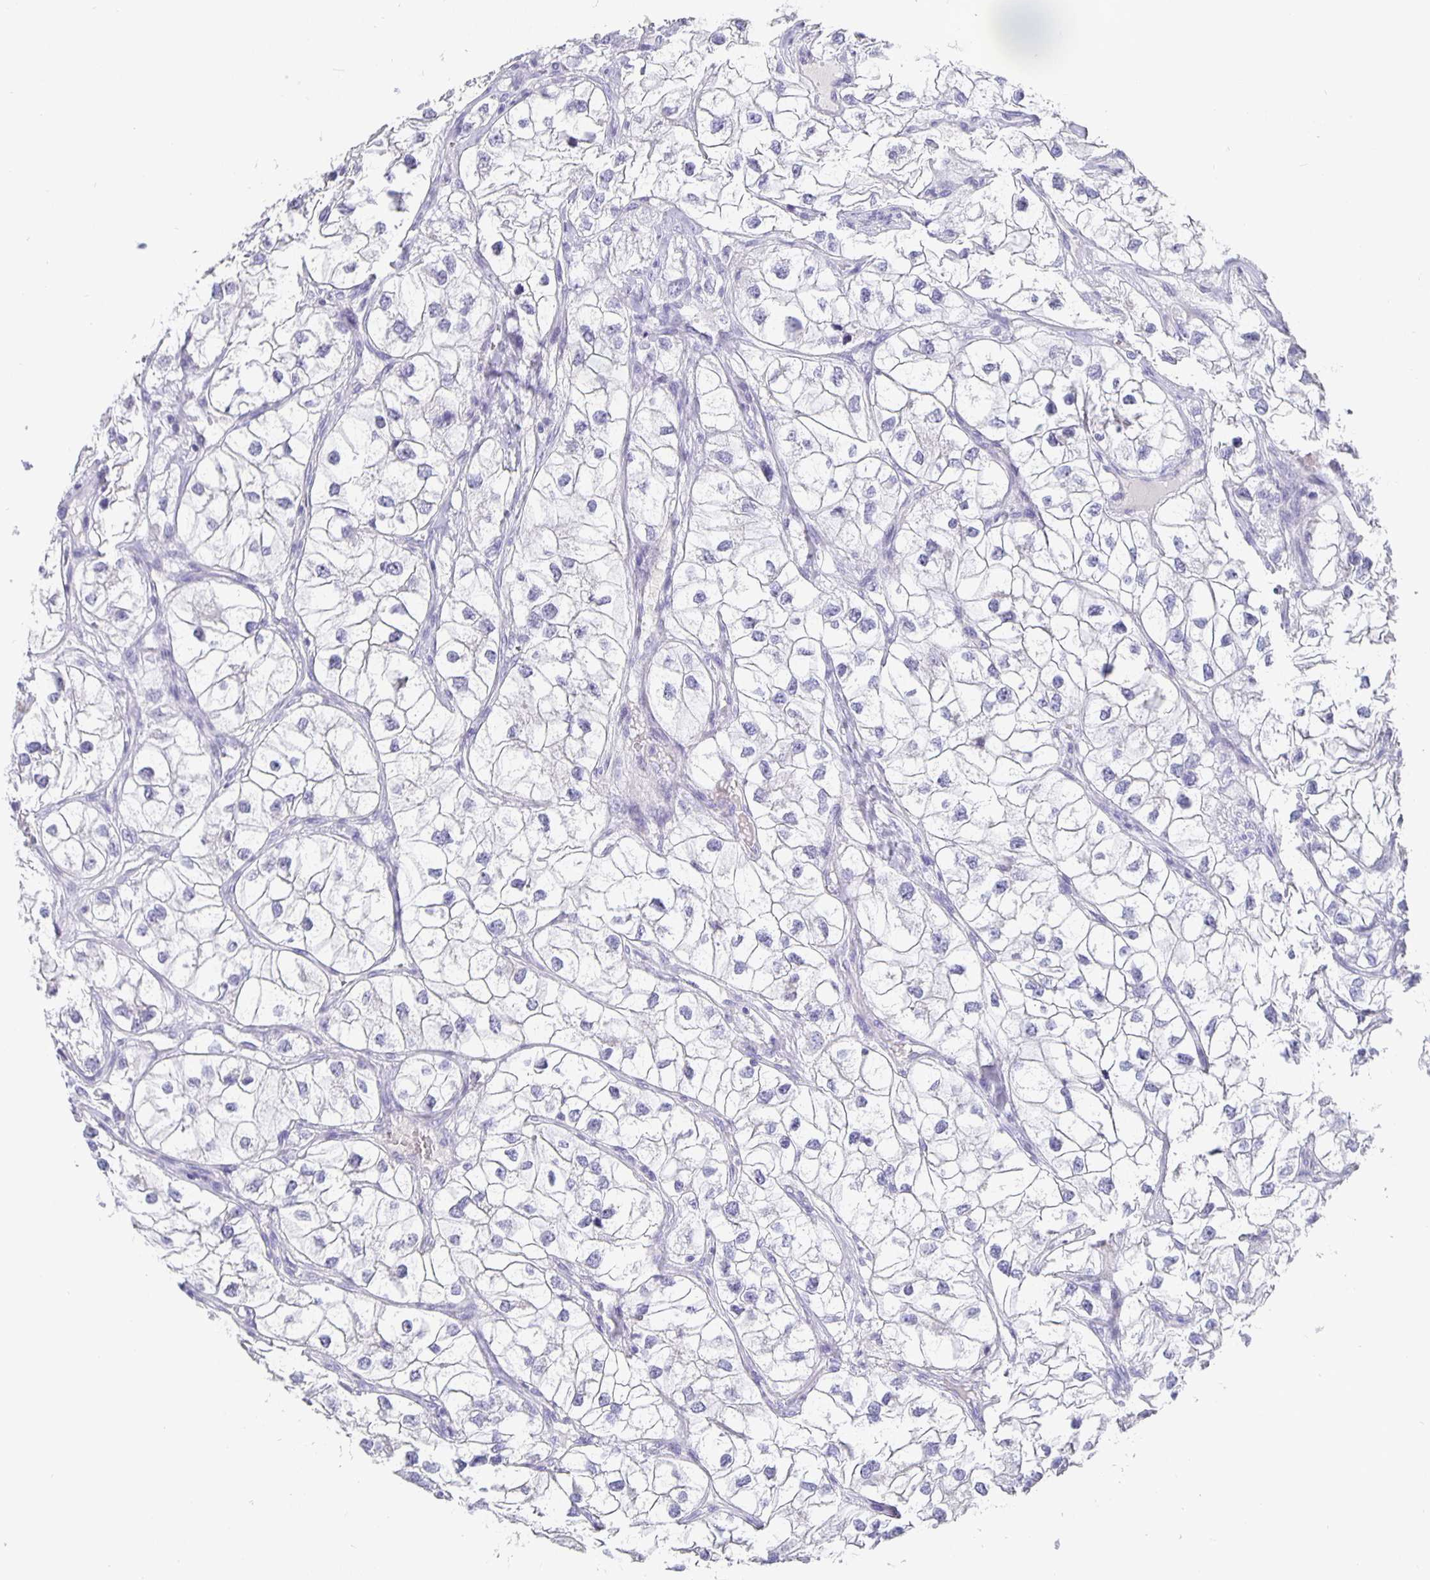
{"staining": {"intensity": "negative", "quantity": "none", "location": "none"}, "tissue": "renal cancer", "cell_type": "Tumor cells", "image_type": "cancer", "snomed": [{"axis": "morphology", "description": "Adenocarcinoma, NOS"}, {"axis": "topography", "description": "Kidney"}], "caption": "This is a image of IHC staining of renal cancer (adenocarcinoma), which shows no positivity in tumor cells.", "gene": "CHGA", "patient": {"sex": "male", "age": 59}}